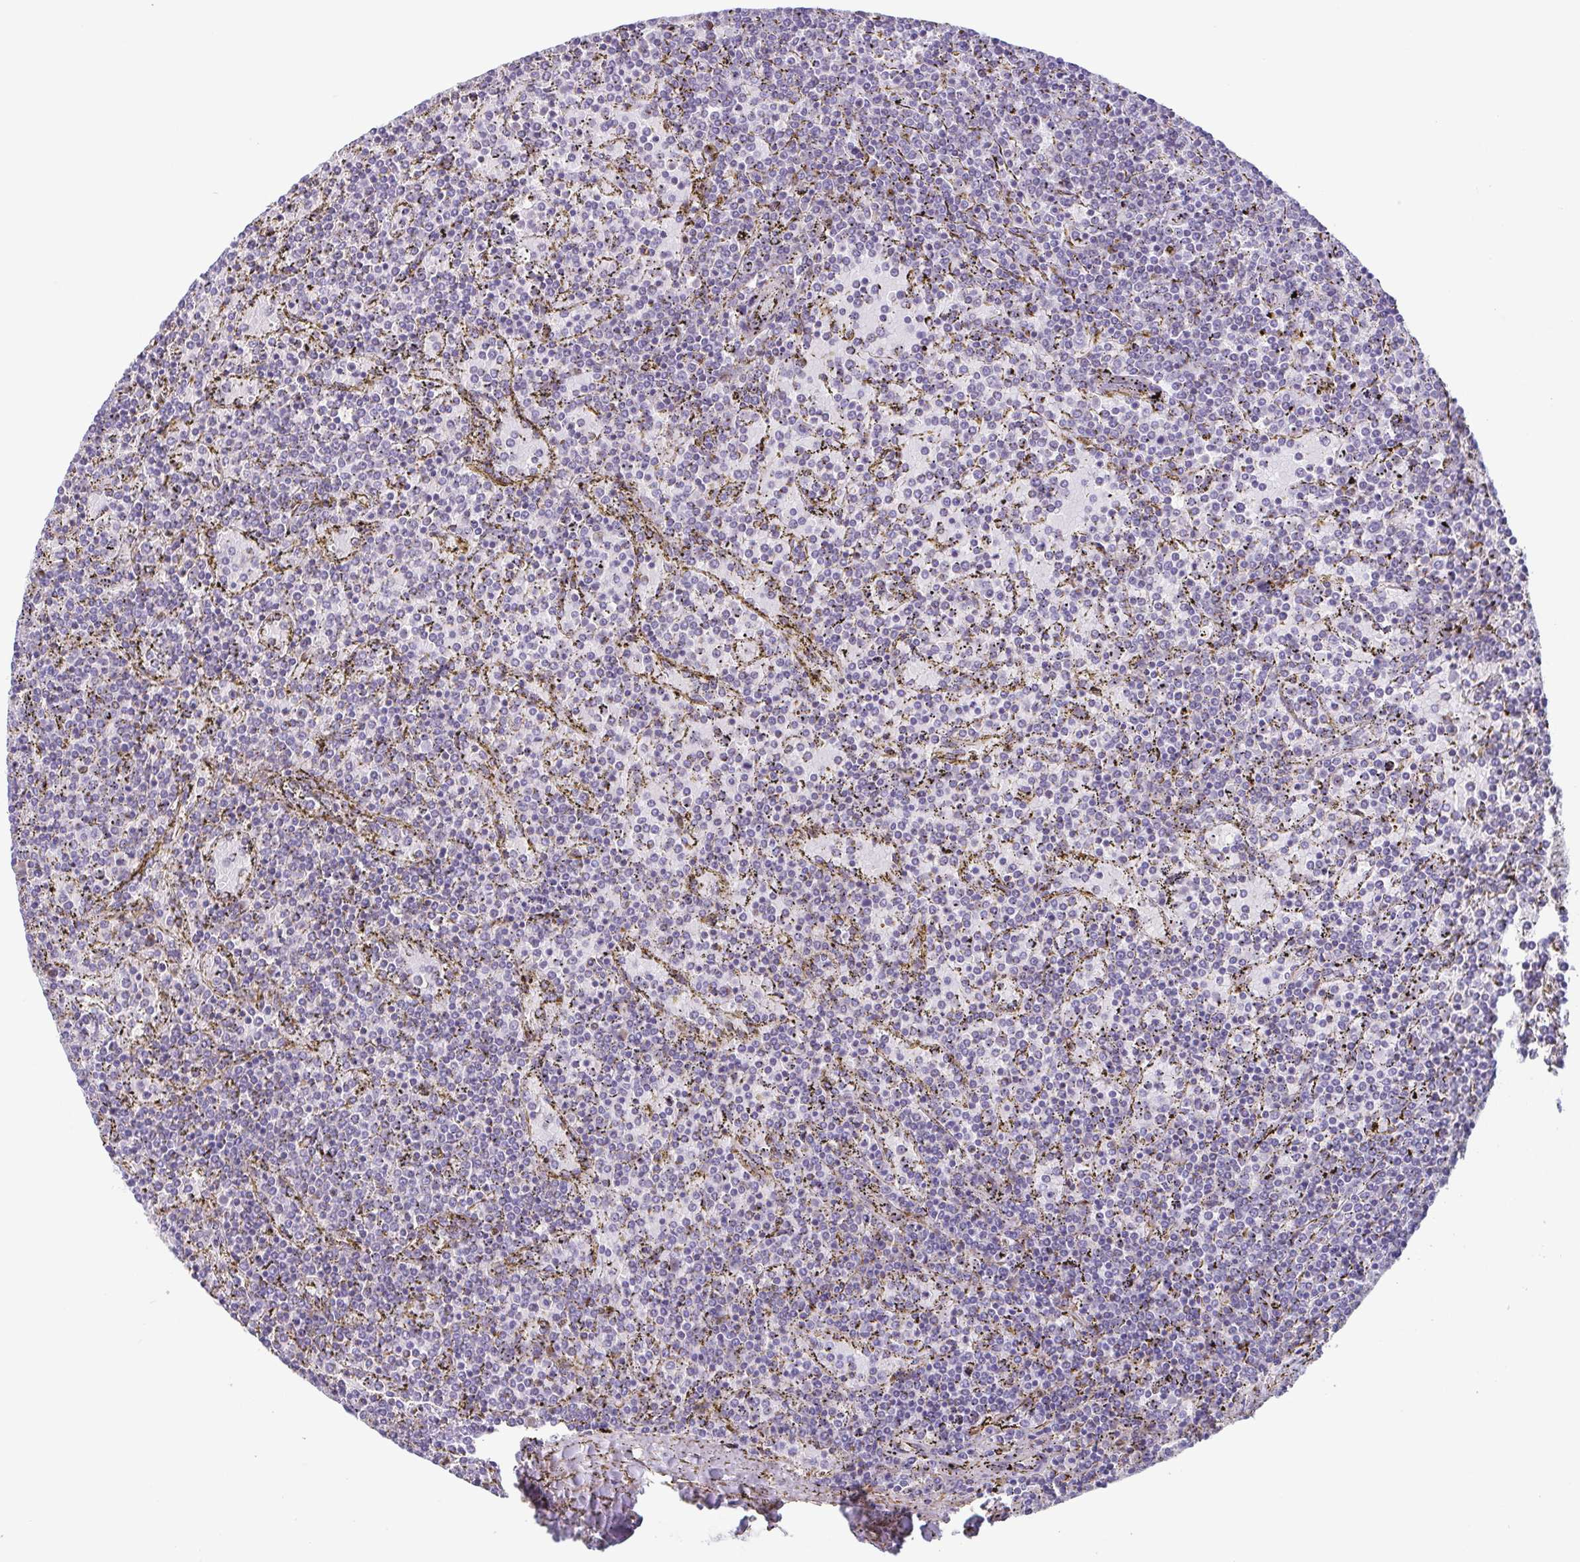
{"staining": {"intensity": "negative", "quantity": "none", "location": "none"}, "tissue": "lymphoma", "cell_type": "Tumor cells", "image_type": "cancer", "snomed": [{"axis": "morphology", "description": "Malignant lymphoma, non-Hodgkin's type, Low grade"}, {"axis": "topography", "description": "Spleen"}], "caption": "Immunohistochemistry of human low-grade malignant lymphoma, non-Hodgkin's type displays no staining in tumor cells.", "gene": "COL17A1", "patient": {"sex": "female", "age": 77}}